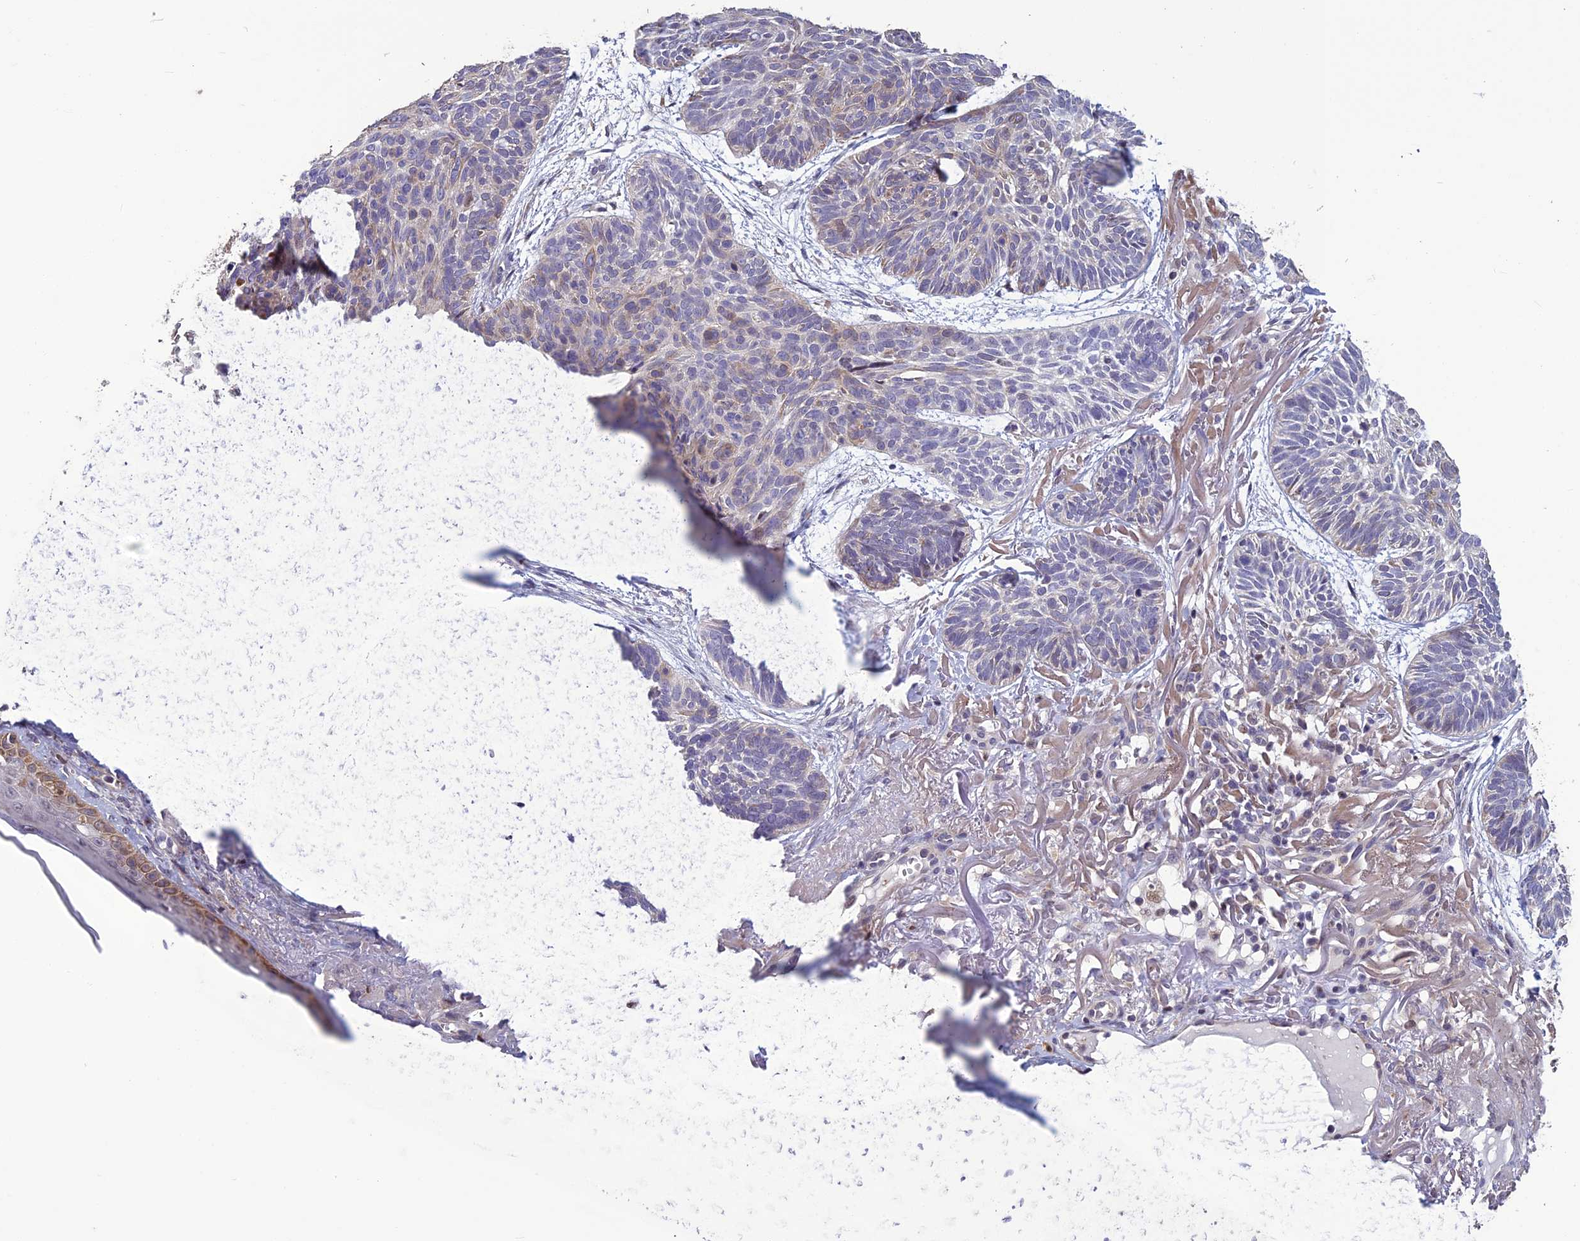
{"staining": {"intensity": "negative", "quantity": "none", "location": "none"}, "tissue": "skin cancer", "cell_type": "Tumor cells", "image_type": "cancer", "snomed": [{"axis": "morphology", "description": "Normal tissue, NOS"}, {"axis": "morphology", "description": "Basal cell carcinoma"}, {"axis": "topography", "description": "Skin"}], "caption": "The IHC histopathology image has no significant positivity in tumor cells of skin cancer tissue. Brightfield microscopy of immunohistochemistry (IHC) stained with DAB (3,3'-diaminobenzidine) (brown) and hematoxylin (blue), captured at high magnification.", "gene": "SPG21", "patient": {"sex": "male", "age": 66}}